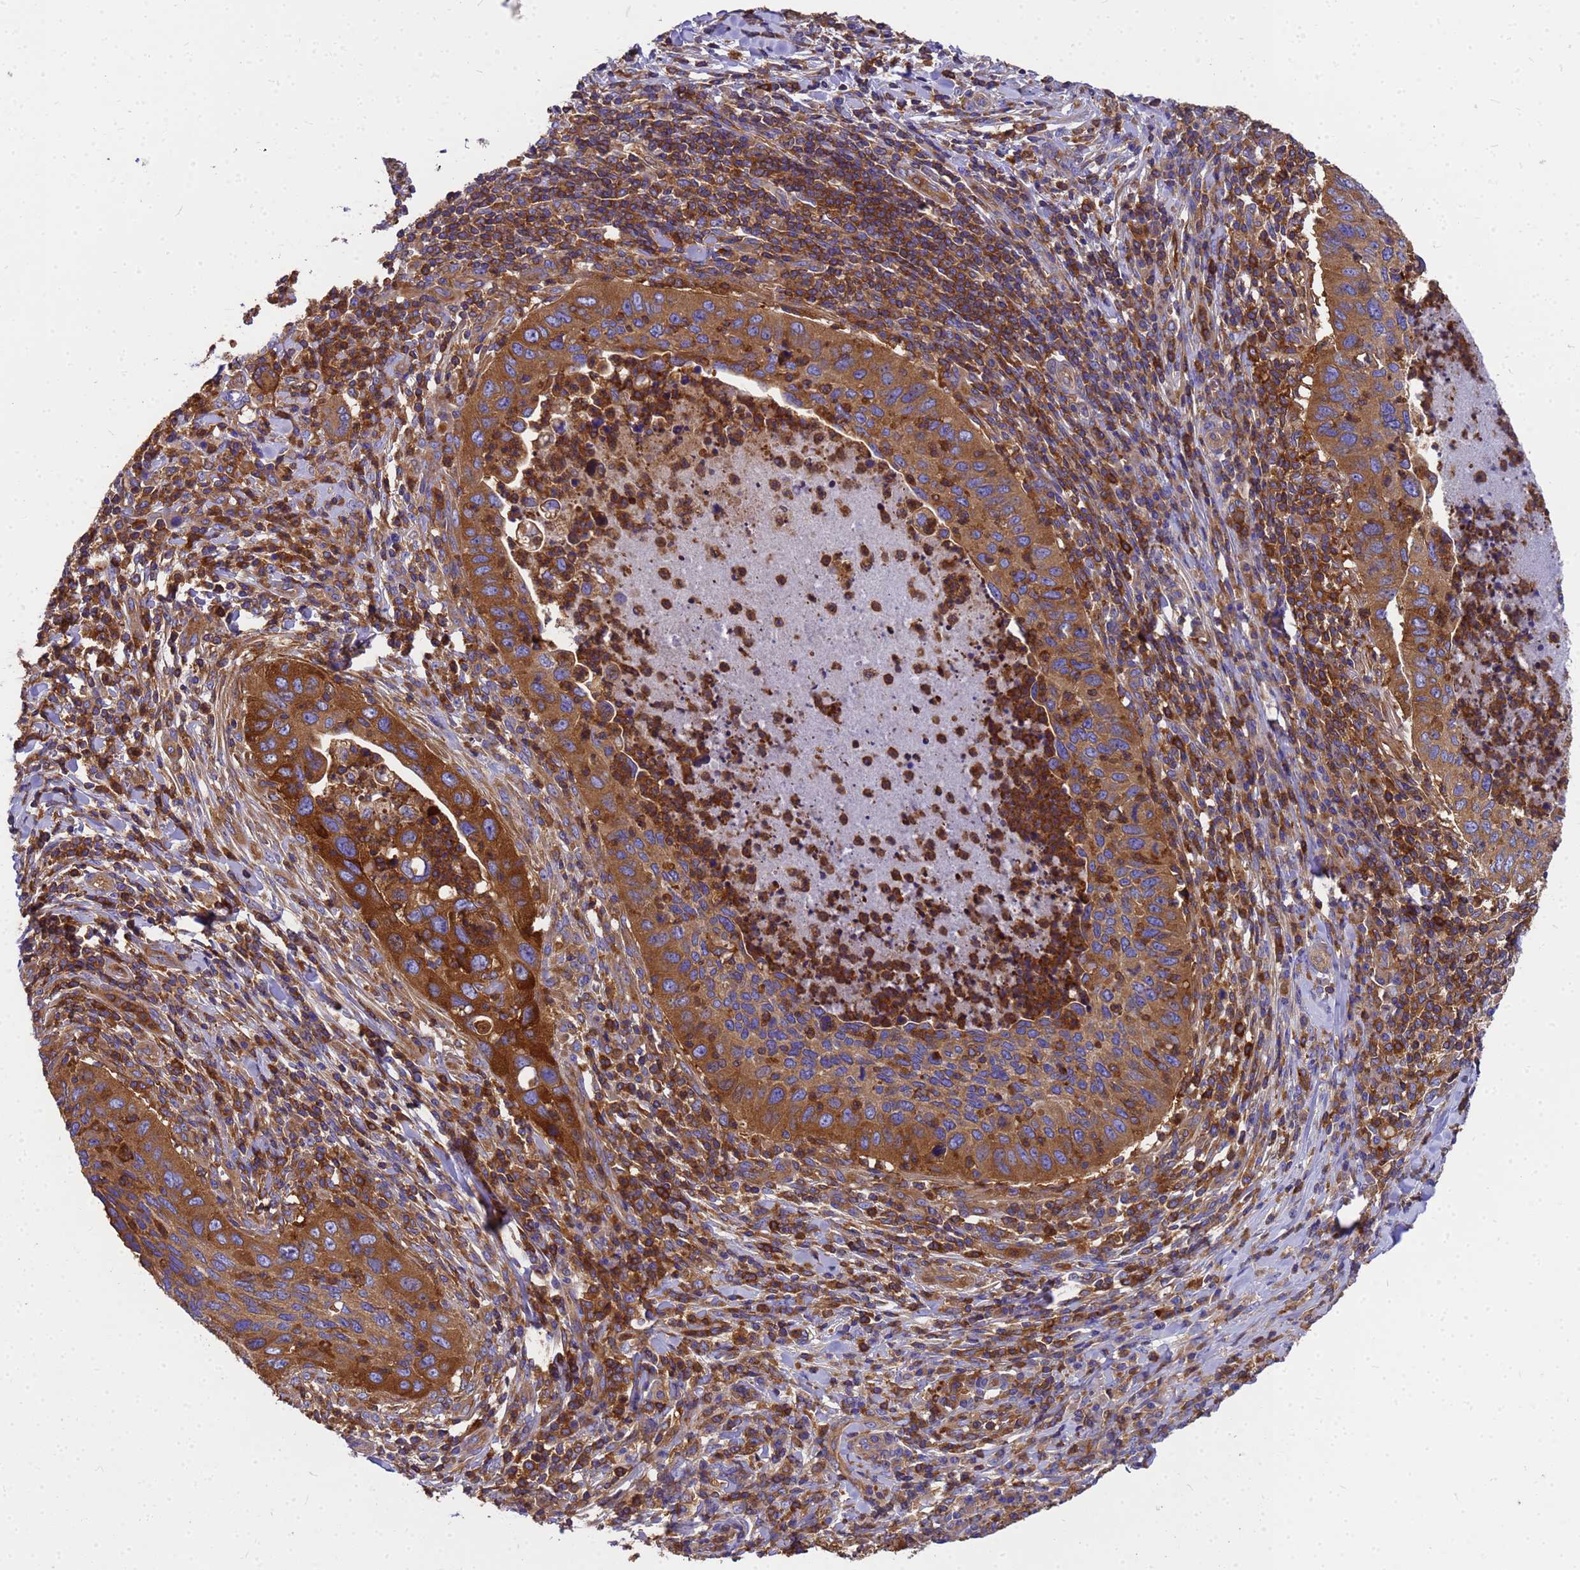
{"staining": {"intensity": "moderate", "quantity": ">75%", "location": "cytoplasmic/membranous"}, "tissue": "cervical cancer", "cell_type": "Tumor cells", "image_type": "cancer", "snomed": [{"axis": "morphology", "description": "Squamous cell carcinoma, NOS"}, {"axis": "topography", "description": "Cervix"}], "caption": "Immunohistochemical staining of cervical squamous cell carcinoma exhibits moderate cytoplasmic/membranous protein positivity in about >75% of tumor cells. Using DAB (brown) and hematoxylin (blue) stains, captured at high magnification using brightfield microscopy.", "gene": "ZNF235", "patient": {"sex": "female", "age": 38}}